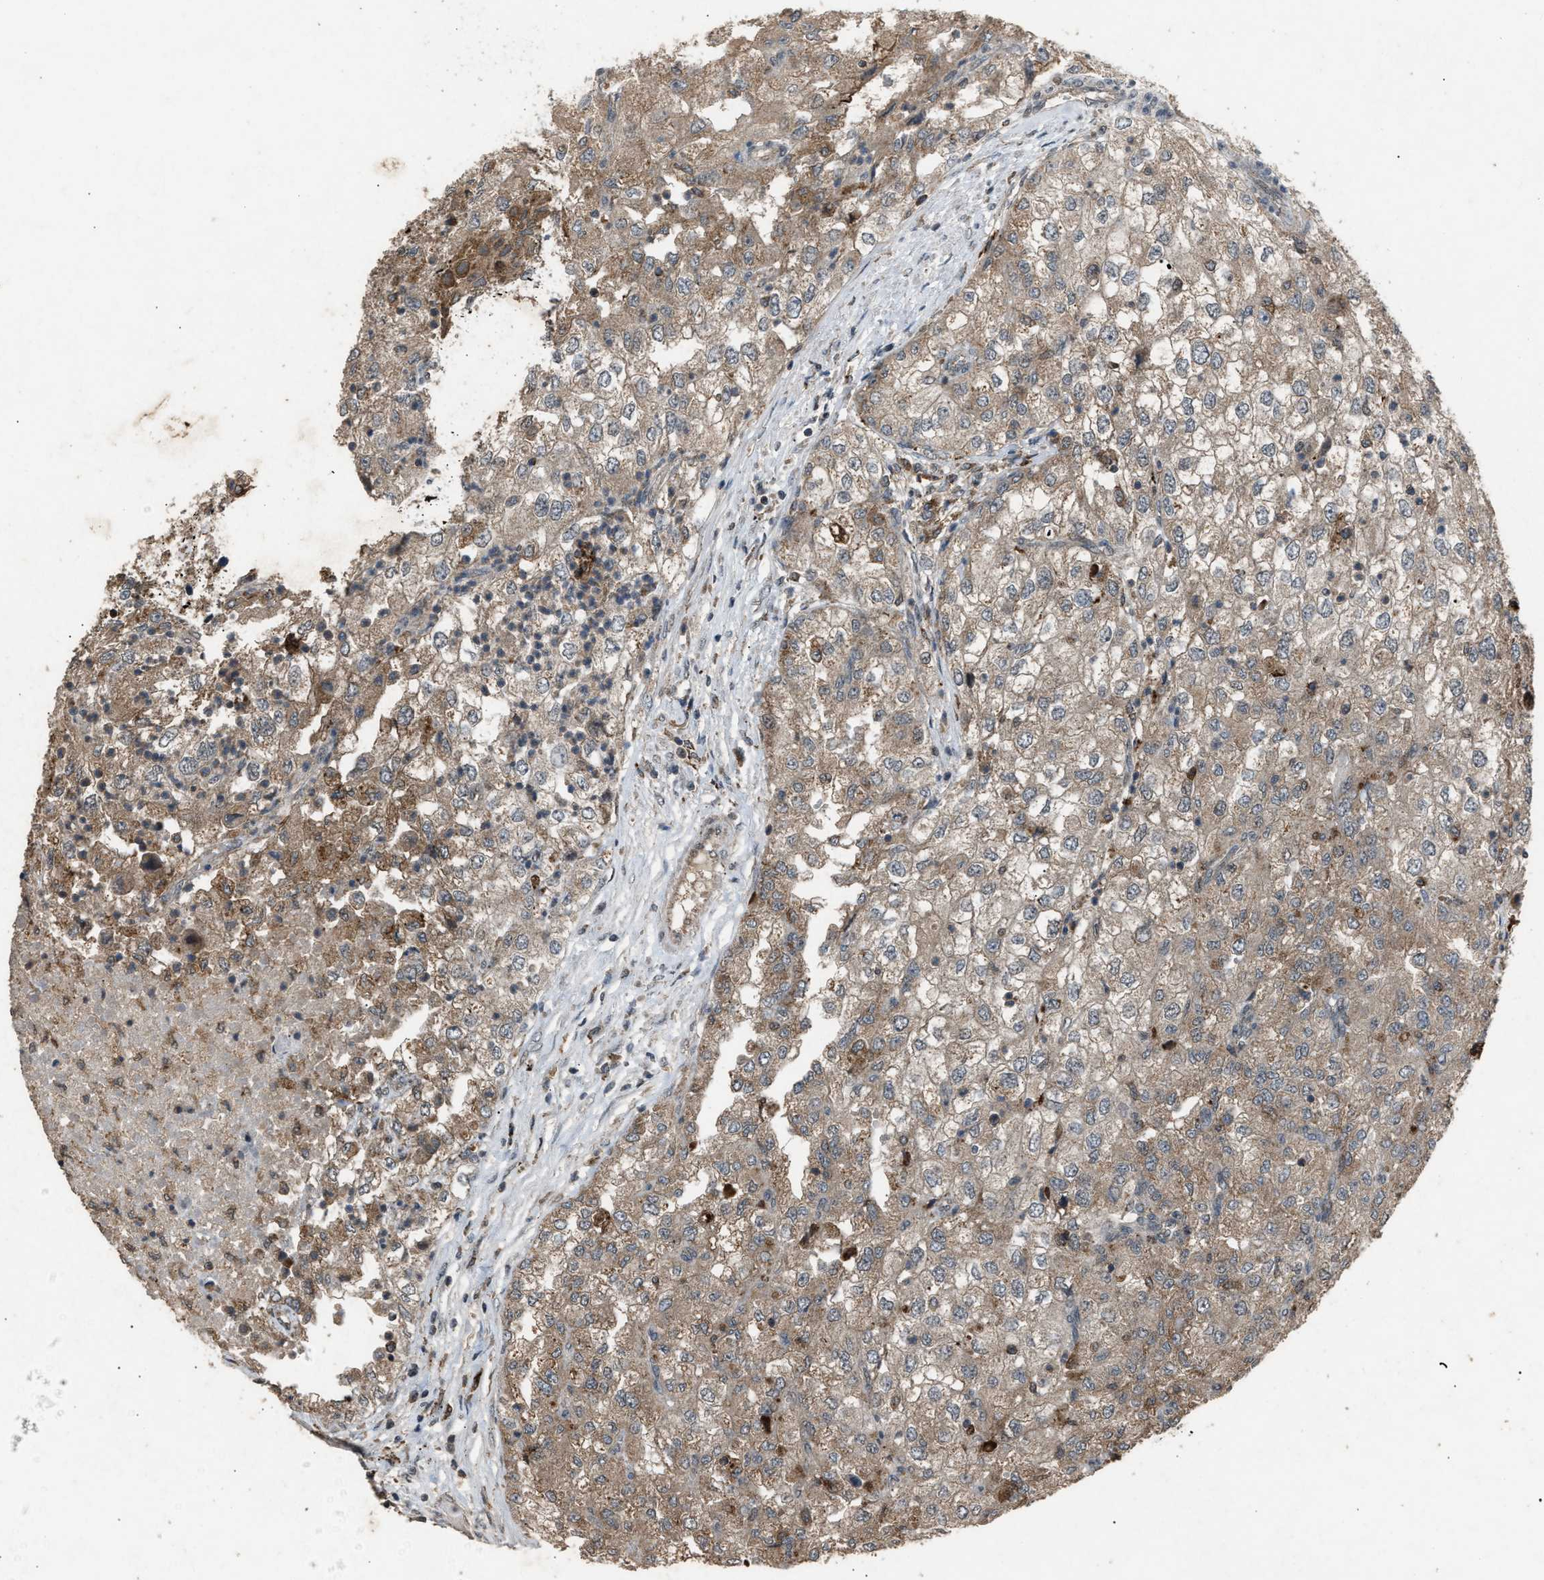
{"staining": {"intensity": "moderate", "quantity": ">75%", "location": "cytoplasmic/membranous"}, "tissue": "renal cancer", "cell_type": "Tumor cells", "image_type": "cancer", "snomed": [{"axis": "morphology", "description": "Adenocarcinoma, NOS"}, {"axis": "topography", "description": "Kidney"}], "caption": "Protein expression analysis of human renal cancer (adenocarcinoma) reveals moderate cytoplasmic/membranous staining in approximately >75% of tumor cells.", "gene": "PSMD1", "patient": {"sex": "female", "age": 54}}